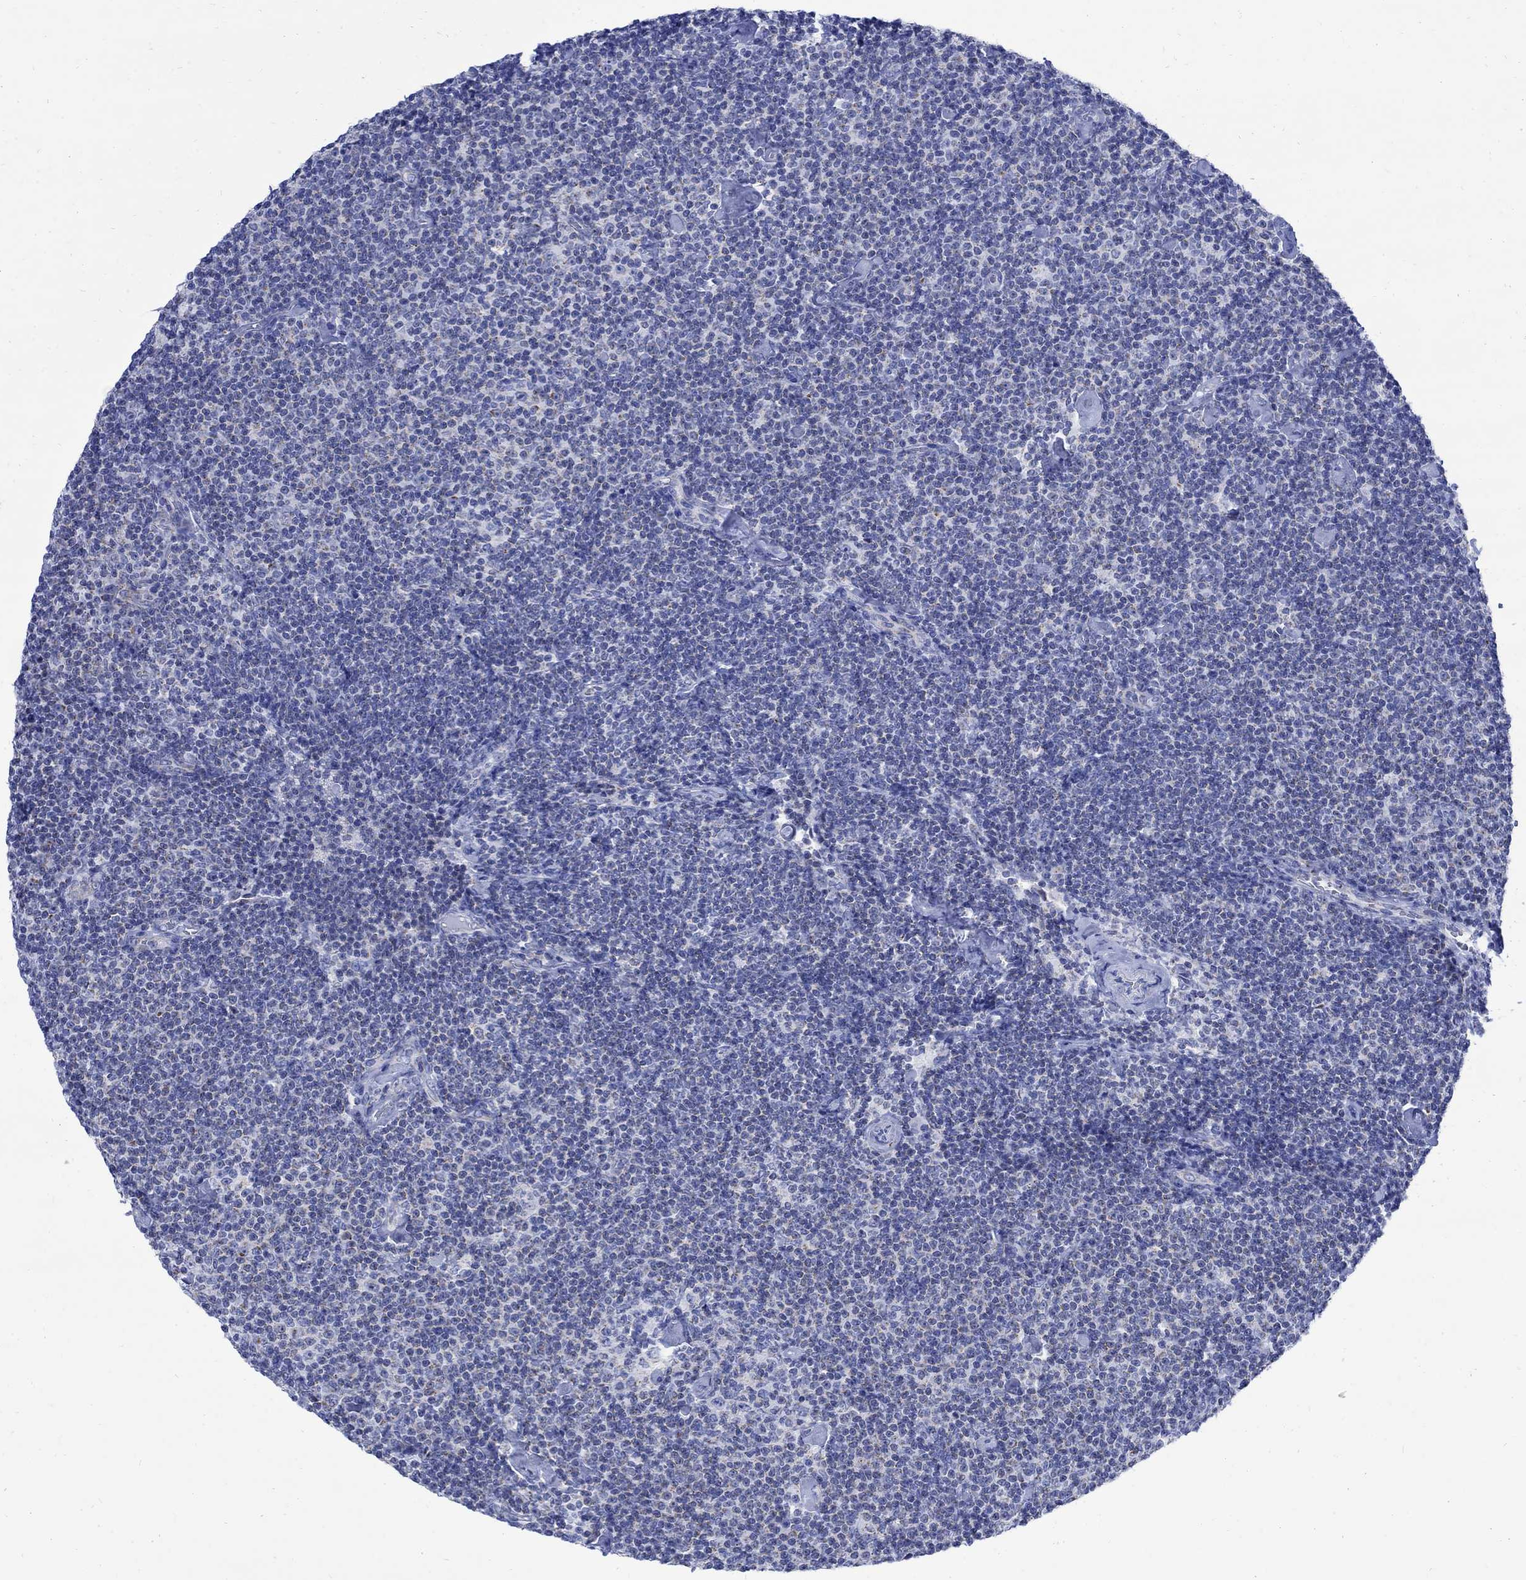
{"staining": {"intensity": "negative", "quantity": "none", "location": "none"}, "tissue": "lymphoma", "cell_type": "Tumor cells", "image_type": "cancer", "snomed": [{"axis": "morphology", "description": "Malignant lymphoma, non-Hodgkin's type, Low grade"}, {"axis": "topography", "description": "Lymph node"}], "caption": "IHC of malignant lymphoma, non-Hodgkin's type (low-grade) shows no staining in tumor cells.", "gene": "CPLX2", "patient": {"sex": "male", "age": 81}}